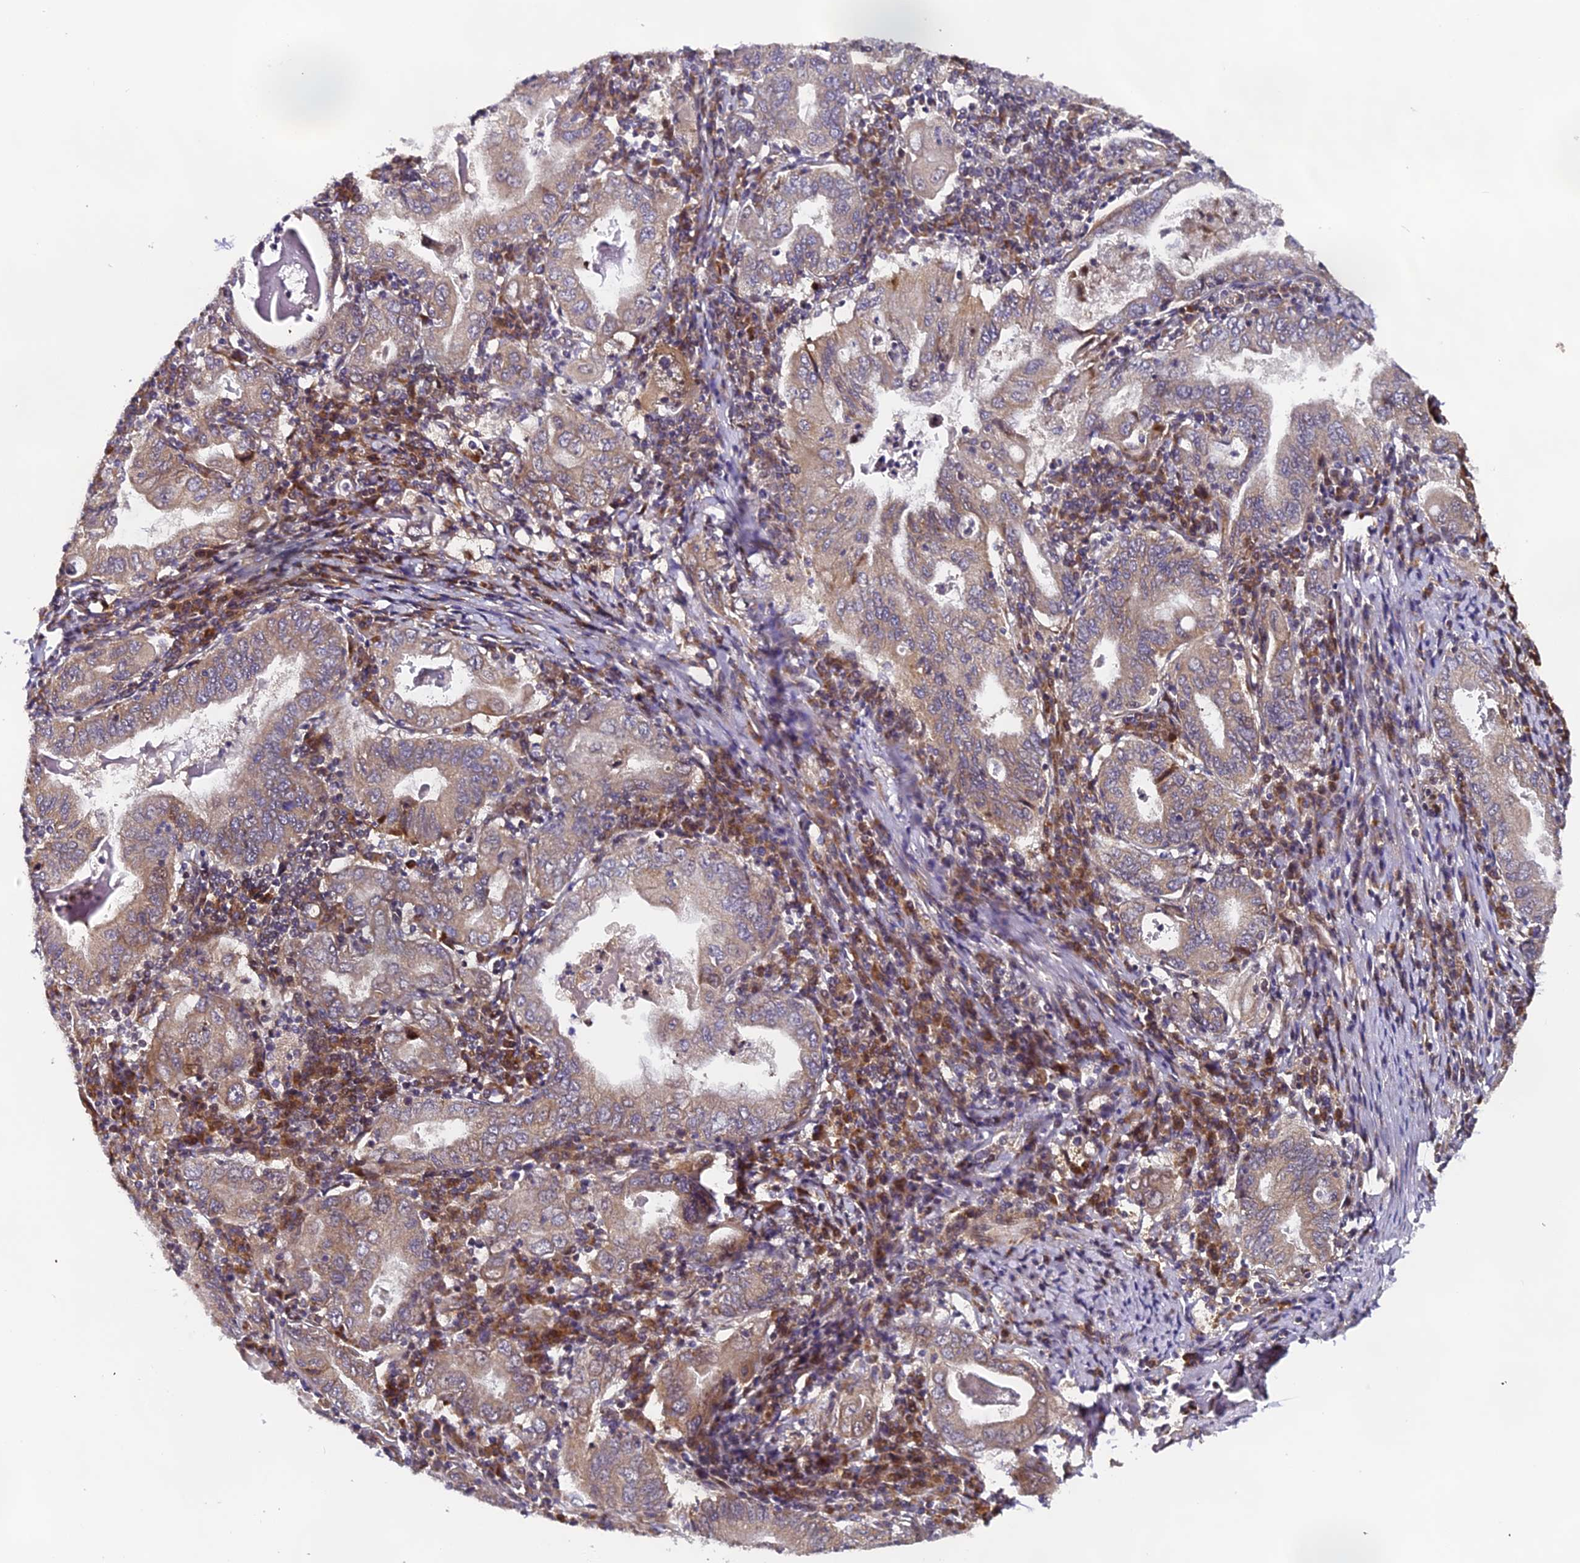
{"staining": {"intensity": "moderate", "quantity": "25%-75%", "location": "cytoplasmic/membranous"}, "tissue": "stomach cancer", "cell_type": "Tumor cells", "image_type": "cancer", "snomed": [{"axis": "morphology", "description": "Normal tissue, NOS"}, {"axis": "morphology", "description": "Adenocarcinoma, NOS"}, {"axis": "topography", "description": "Esophagus"}, {"axis": "topography", "description": "Stomach, upper"}, {"axis": "topography", "description": "Peripheral nerve tissue"}], "caption": "There is medium levels of moderate cytoplasmic/membranous positivity in tumor cells of stomach cancer, as demonstrated by immunohistochemical staining (brown color).", "gene": "RAB28", "patient": {"sex": "male", "age": 62}}